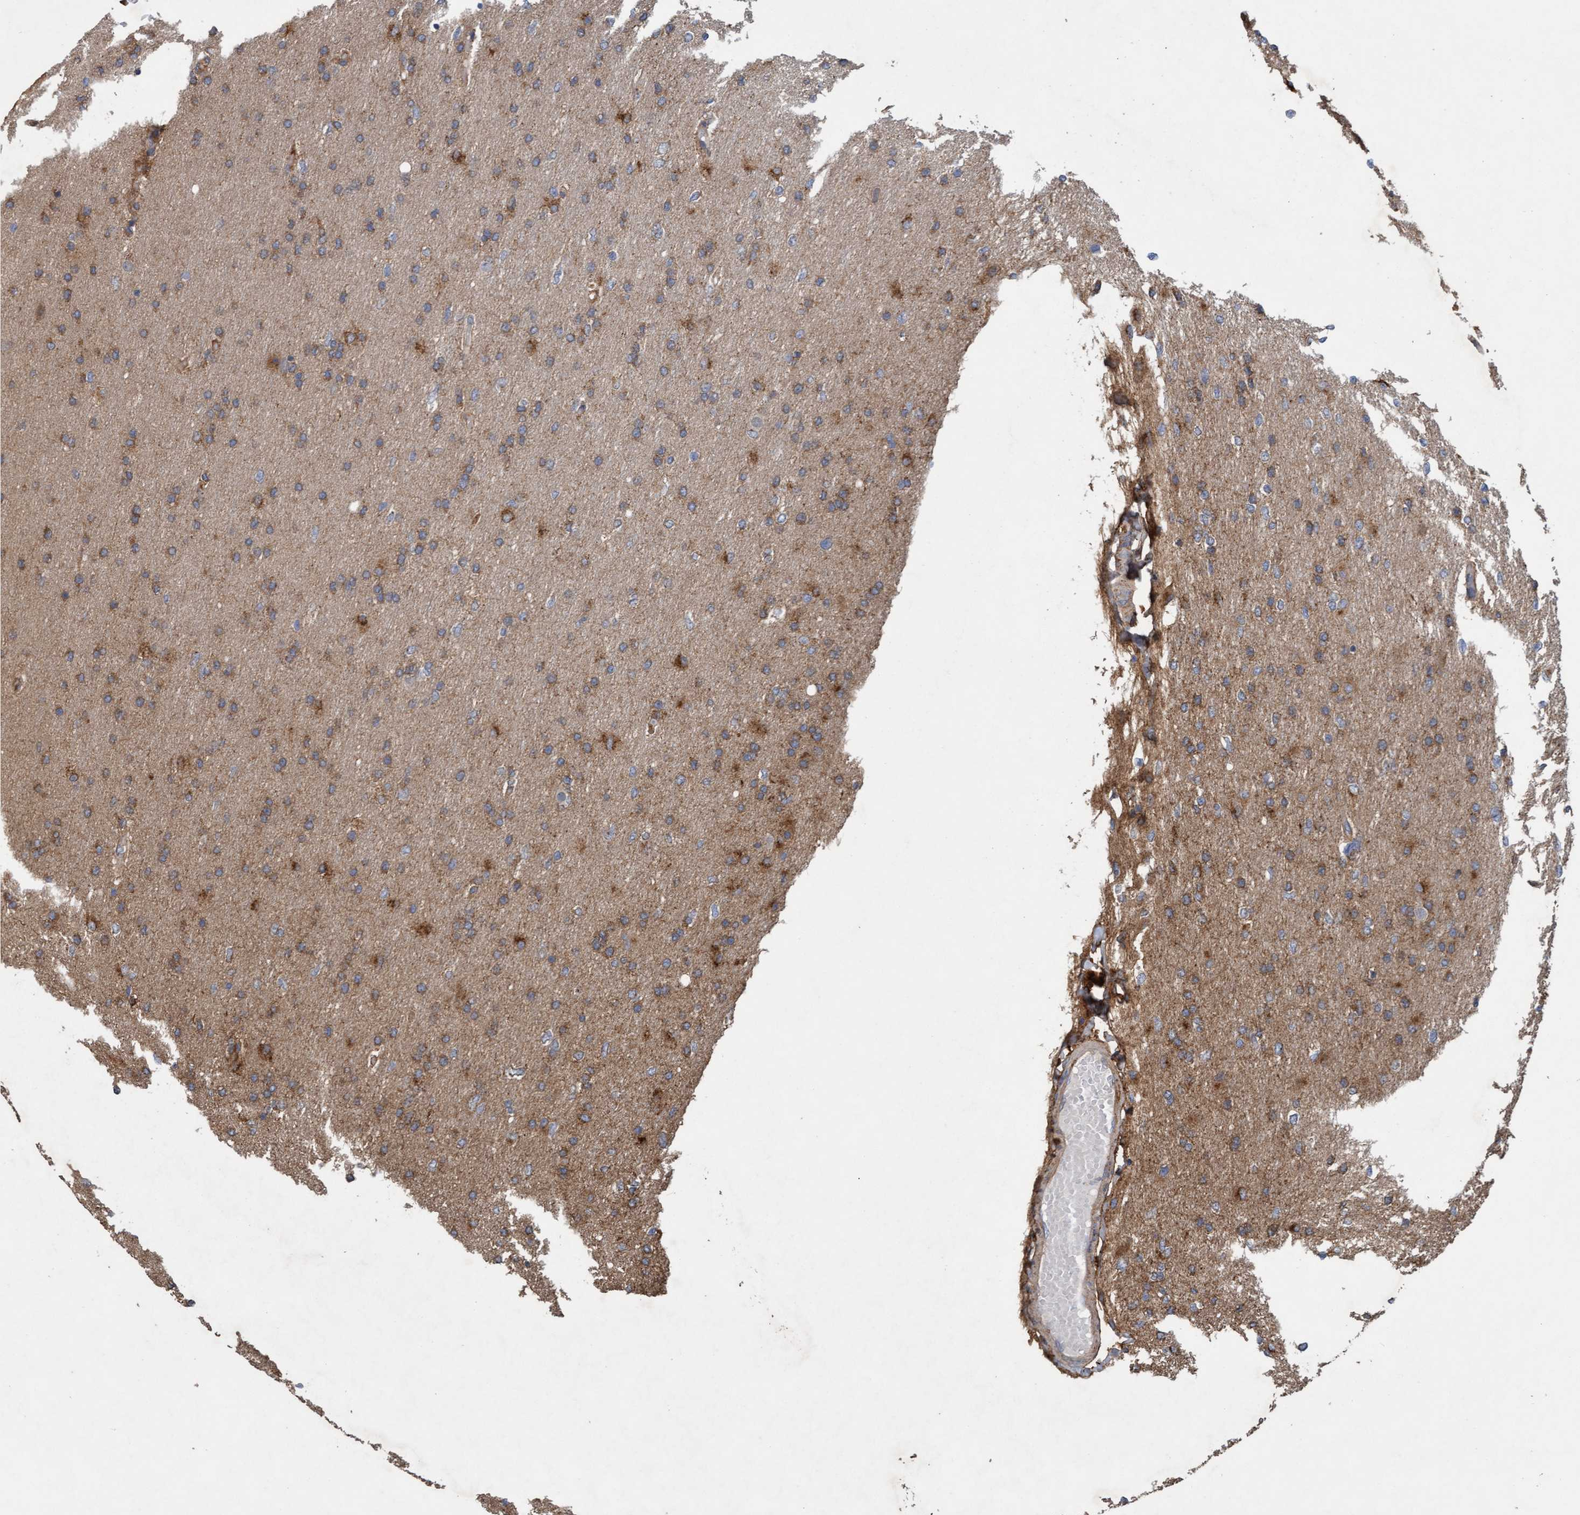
{"staining": {"intensity": "moderate", "quantity": ">75%", "location": "cytoplasmic/membranous"}, "tissue": "glioma", "cell_type": "Tumor cells", "image_type": "cancer", "snomed": [{"axis": "morphology", "description": "Glioma, malignant, High grade"}, {"axis": "topography", "description": "Cerebral cortex"}], "caption": "Glioma tissue demonstrates moderate cytoplasmic/membranous expression in about >75% of tumor cells", "gene": "DDHD2", "patient": {"sex": "female", "age": 36}}